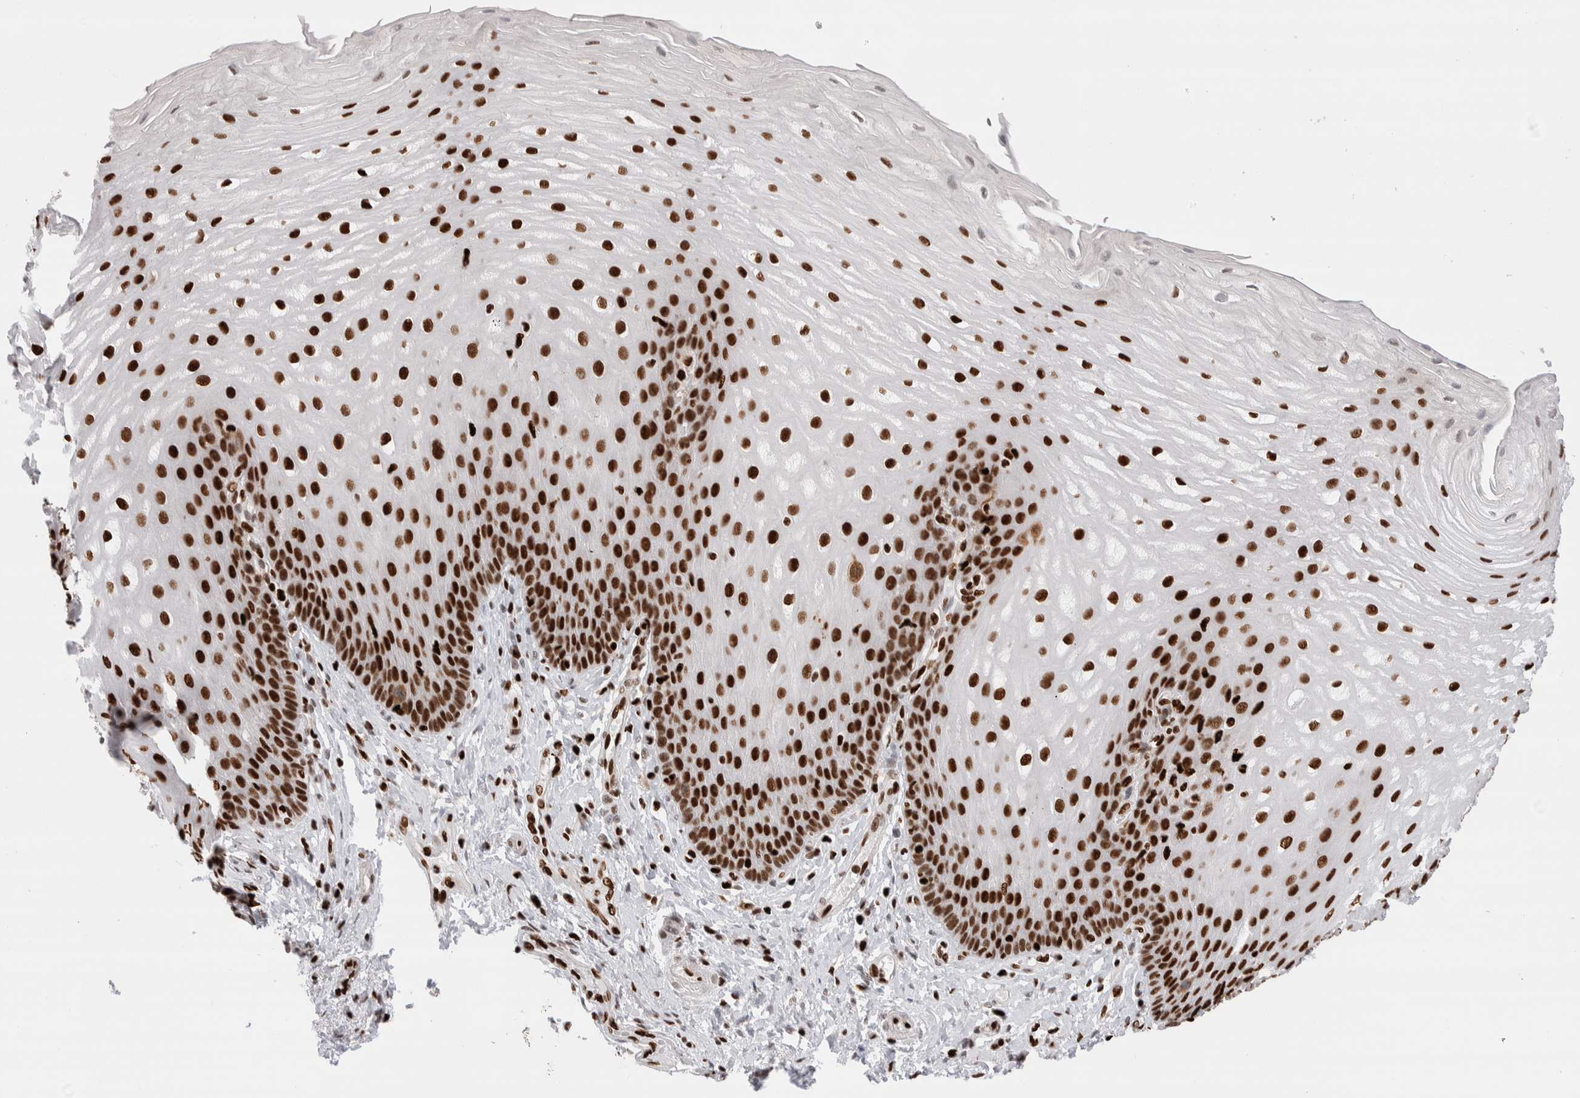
{"staining": {"intensity": "strong", "quantity": ">75%", "location": "nuclear"}, "tissue": "esophagus", "cell_type": "Squamous epithelial cells", "image_type": "normal", "snomed": [{"axis": "morphology", "description": "Normal tissue, NOS"}, {"axis": "topography", "description": "Esophagus"}], "caption": "This photomicrograph reveals benign esophagus stained with IHC to label a protein in brown. The nuclear of squamous epithelial cells show strong positivity for the protein. Nuclei are counter-stained blue.", "gene": "C17orf49", "patient": {"sex": "male", "age": 54}}